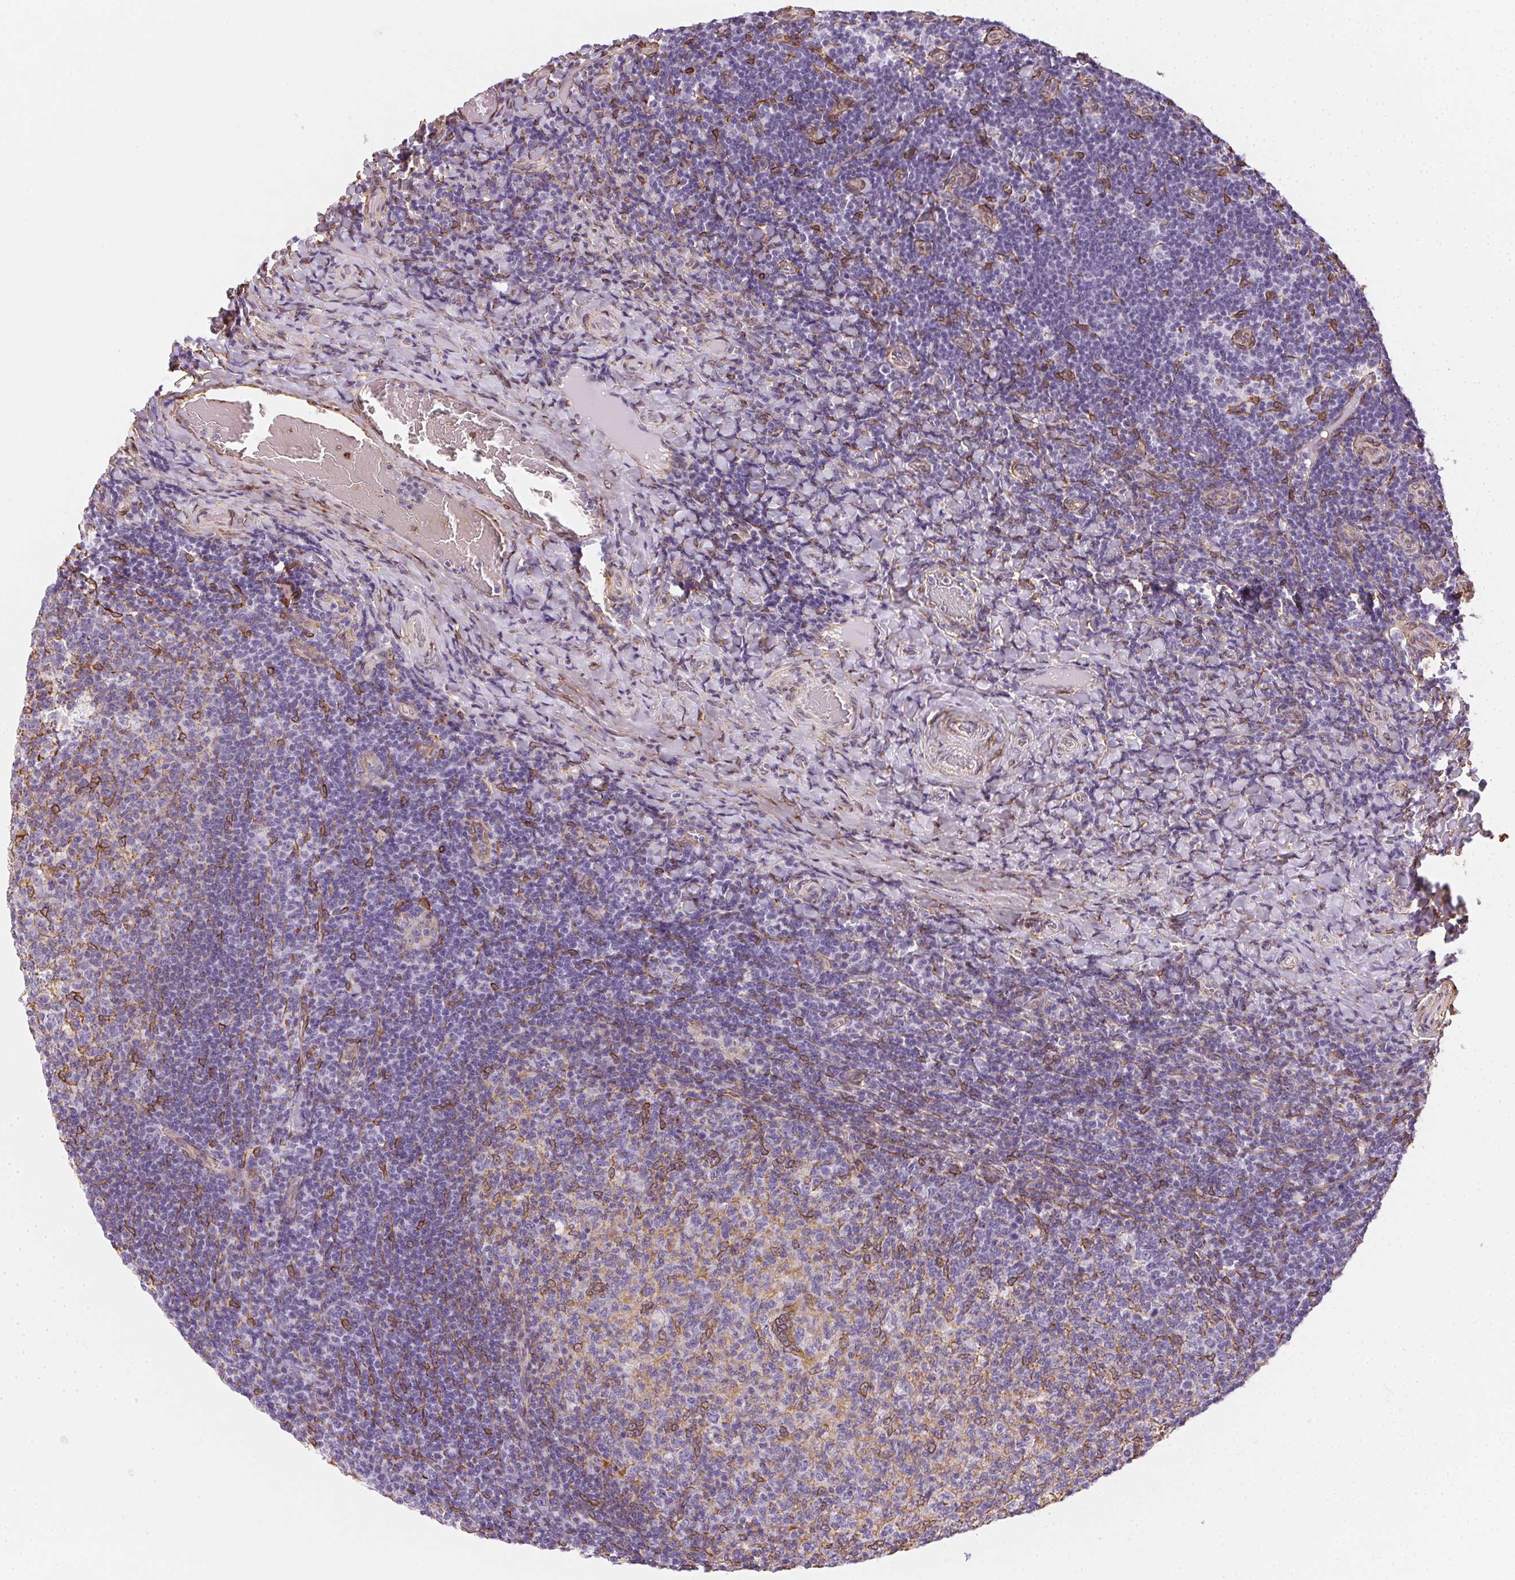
{"staining": {"intensity": "moderate", "quantity": "25%-75%", "location": "cytoplasmic/membranous"}, "tissue": "tonsil", "cell_type": "Germinal center cells", "image_type": "normal", "snomed": [{"axis": "morphology", "description": "Normal tissue, NOS"}, {"axis": "topography", "description": "Tonsil"}], "caption": "High-power microscopy captured an immunohistochemistry (IHC) image of unremarkable tonsil, revealing moderate cytoplasmic/membranous expression in approximately 25%-75% of germinal center cells.", "gene": "RSBN1", "patient": {"sex": "female", "age": 10}}